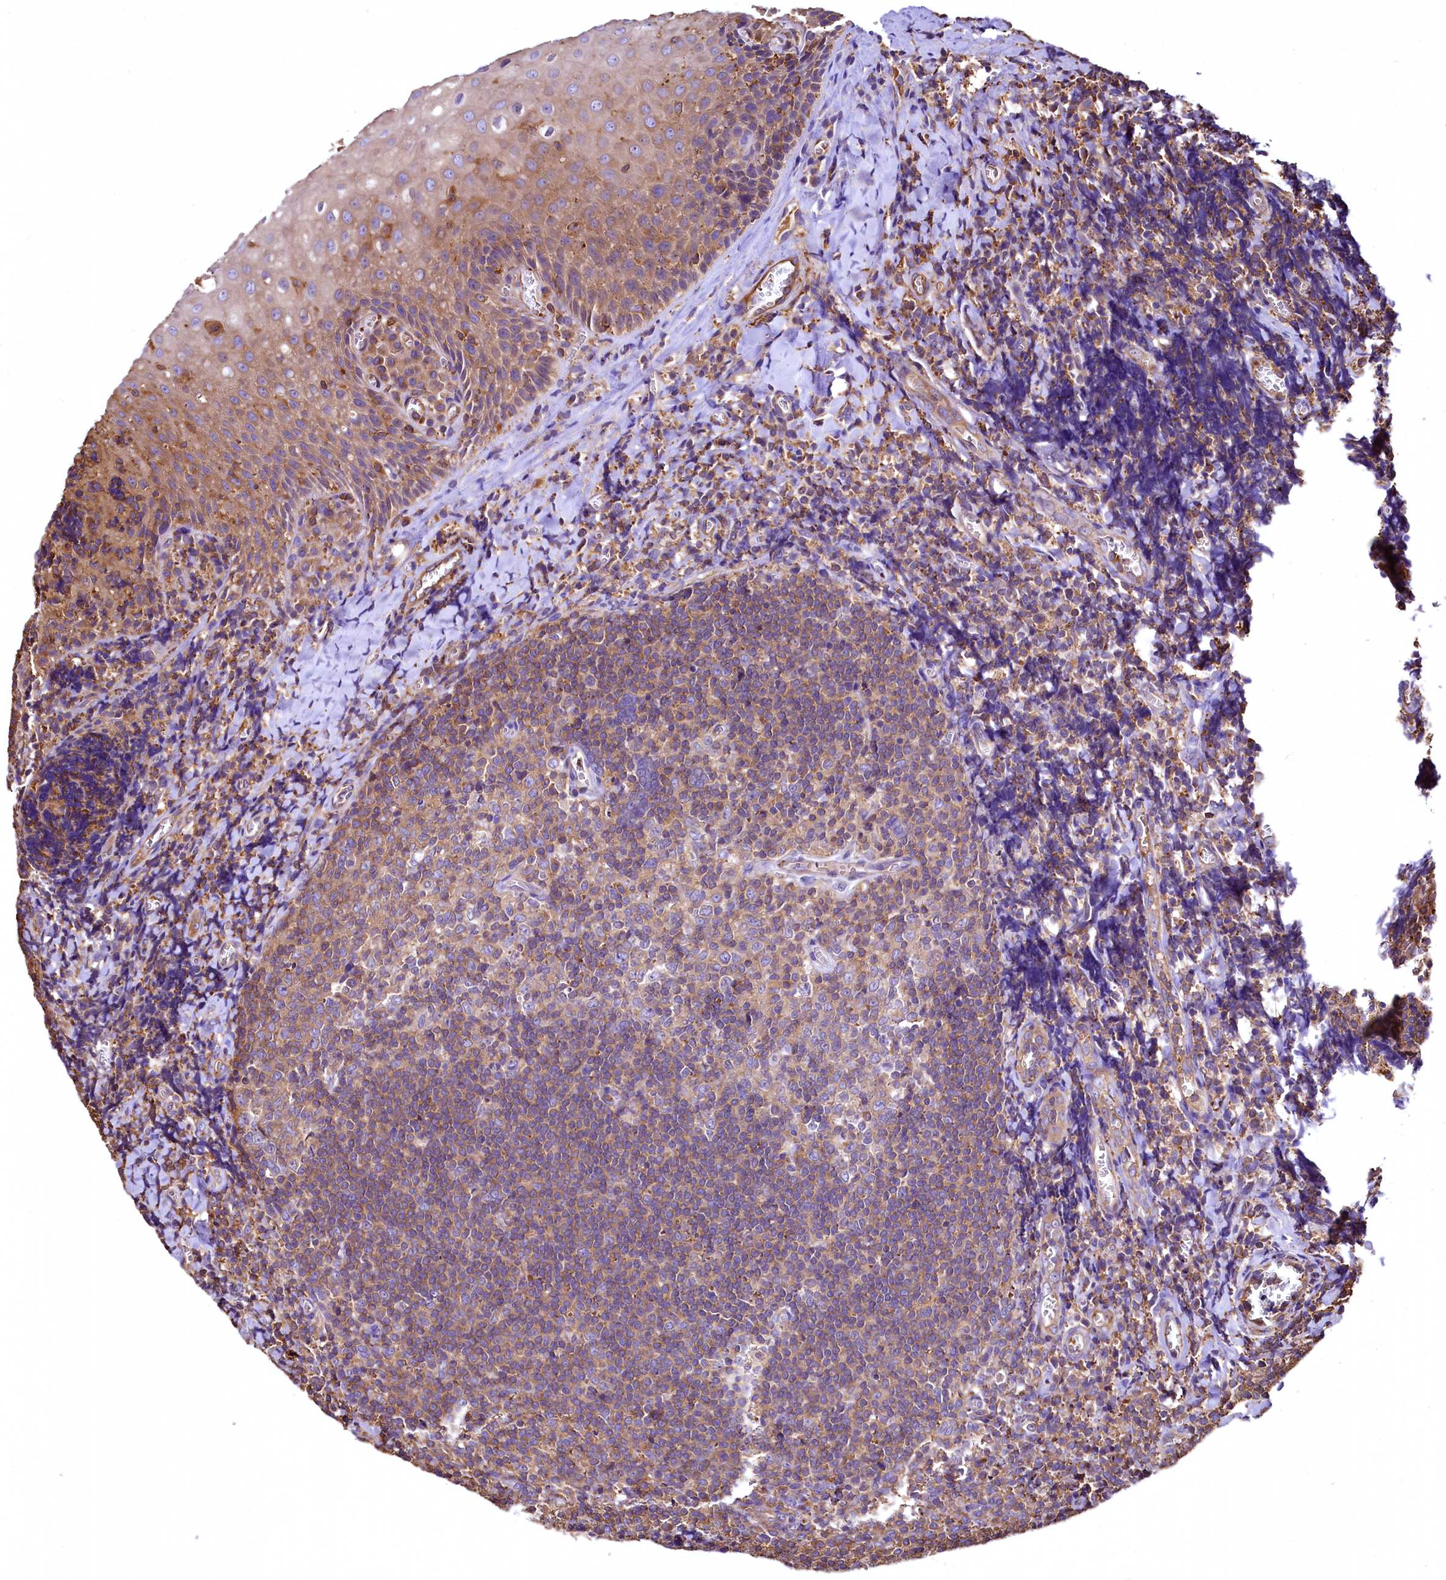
{"staining": {"intensity": "negative", "quantity": "none", "location": "none"}, "tissue": "tonsil", "cell_type": "Germinal center cells", "image_type": "normal", "snomed": [{"axis": "morphology", "description": "Normal tissue, NOS"}, {"axis": "topography", "description": "Tonsil"}], "caption": "A high-resolution micrograph shows immunohistochemistry staining of unremarkable tonsil, which demonstrates no significant positivity in germinal center cells.", "gene": "RARS2", "patient": {"sex": "male", "age": 27}}